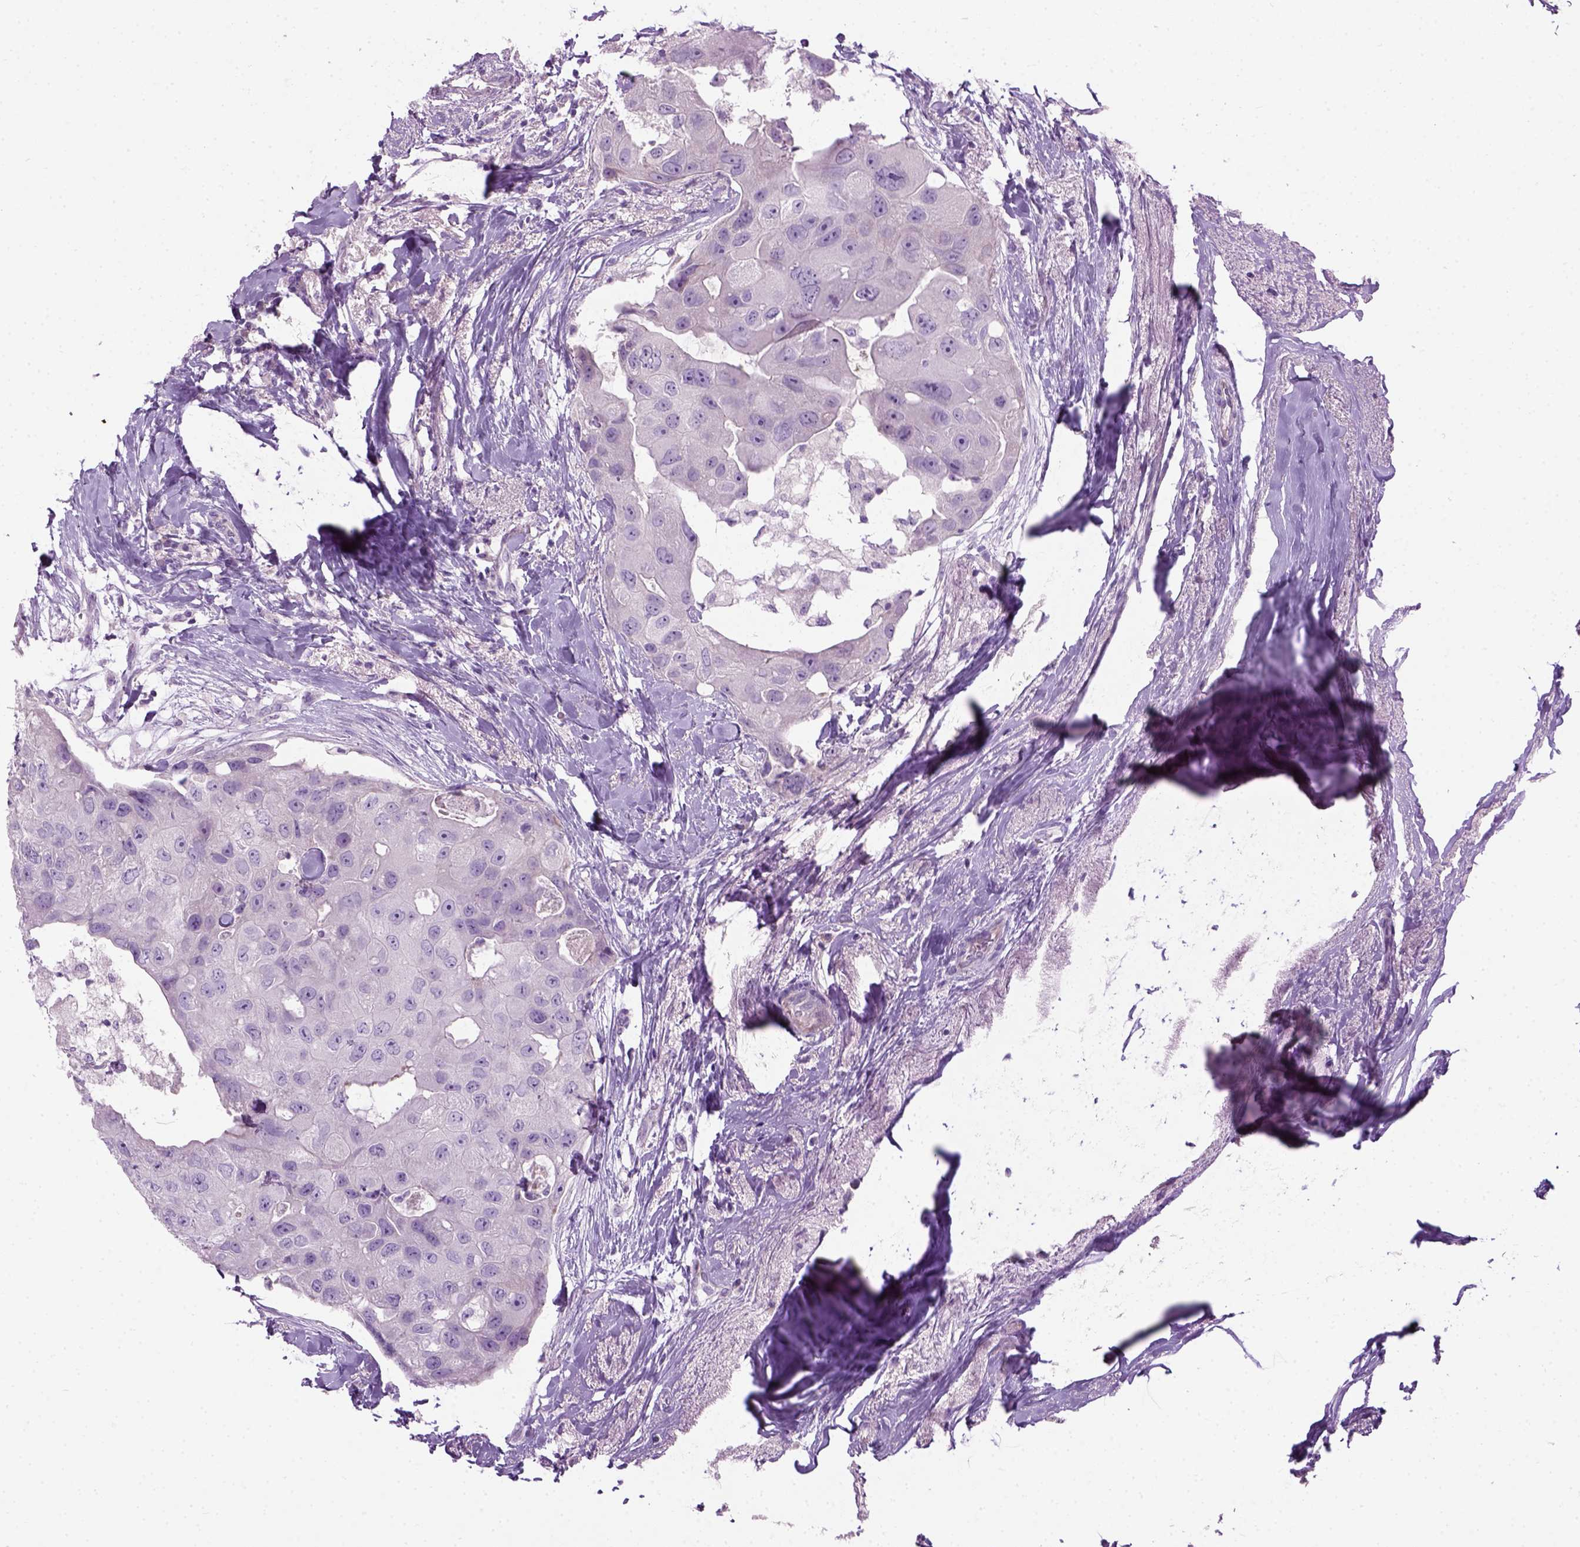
{"staining": {"intensity": "negative", "quantity": "none", "location": "none"}, "tissue": "breast cancer", "cell_type": "Tumor cells", "image_type": "cancer", "snomed": [{"axis": "morphology", "description": "Duct carcinoma"}, {"axis": "topography", "description": "Breast"}], "caption": "Tumor cells are negative for brown protein staining in breast cancer (invasive ductal carcinoma). The staining was performed using DAB (3,3'-diaminobenzidine) to visualize the protein expression in brown, while the nuclei were stained in blue with hematoxylin (Magnification: 20x).", "gene": "GABRB2", "patient": {"sex": "female", "age": 43}}